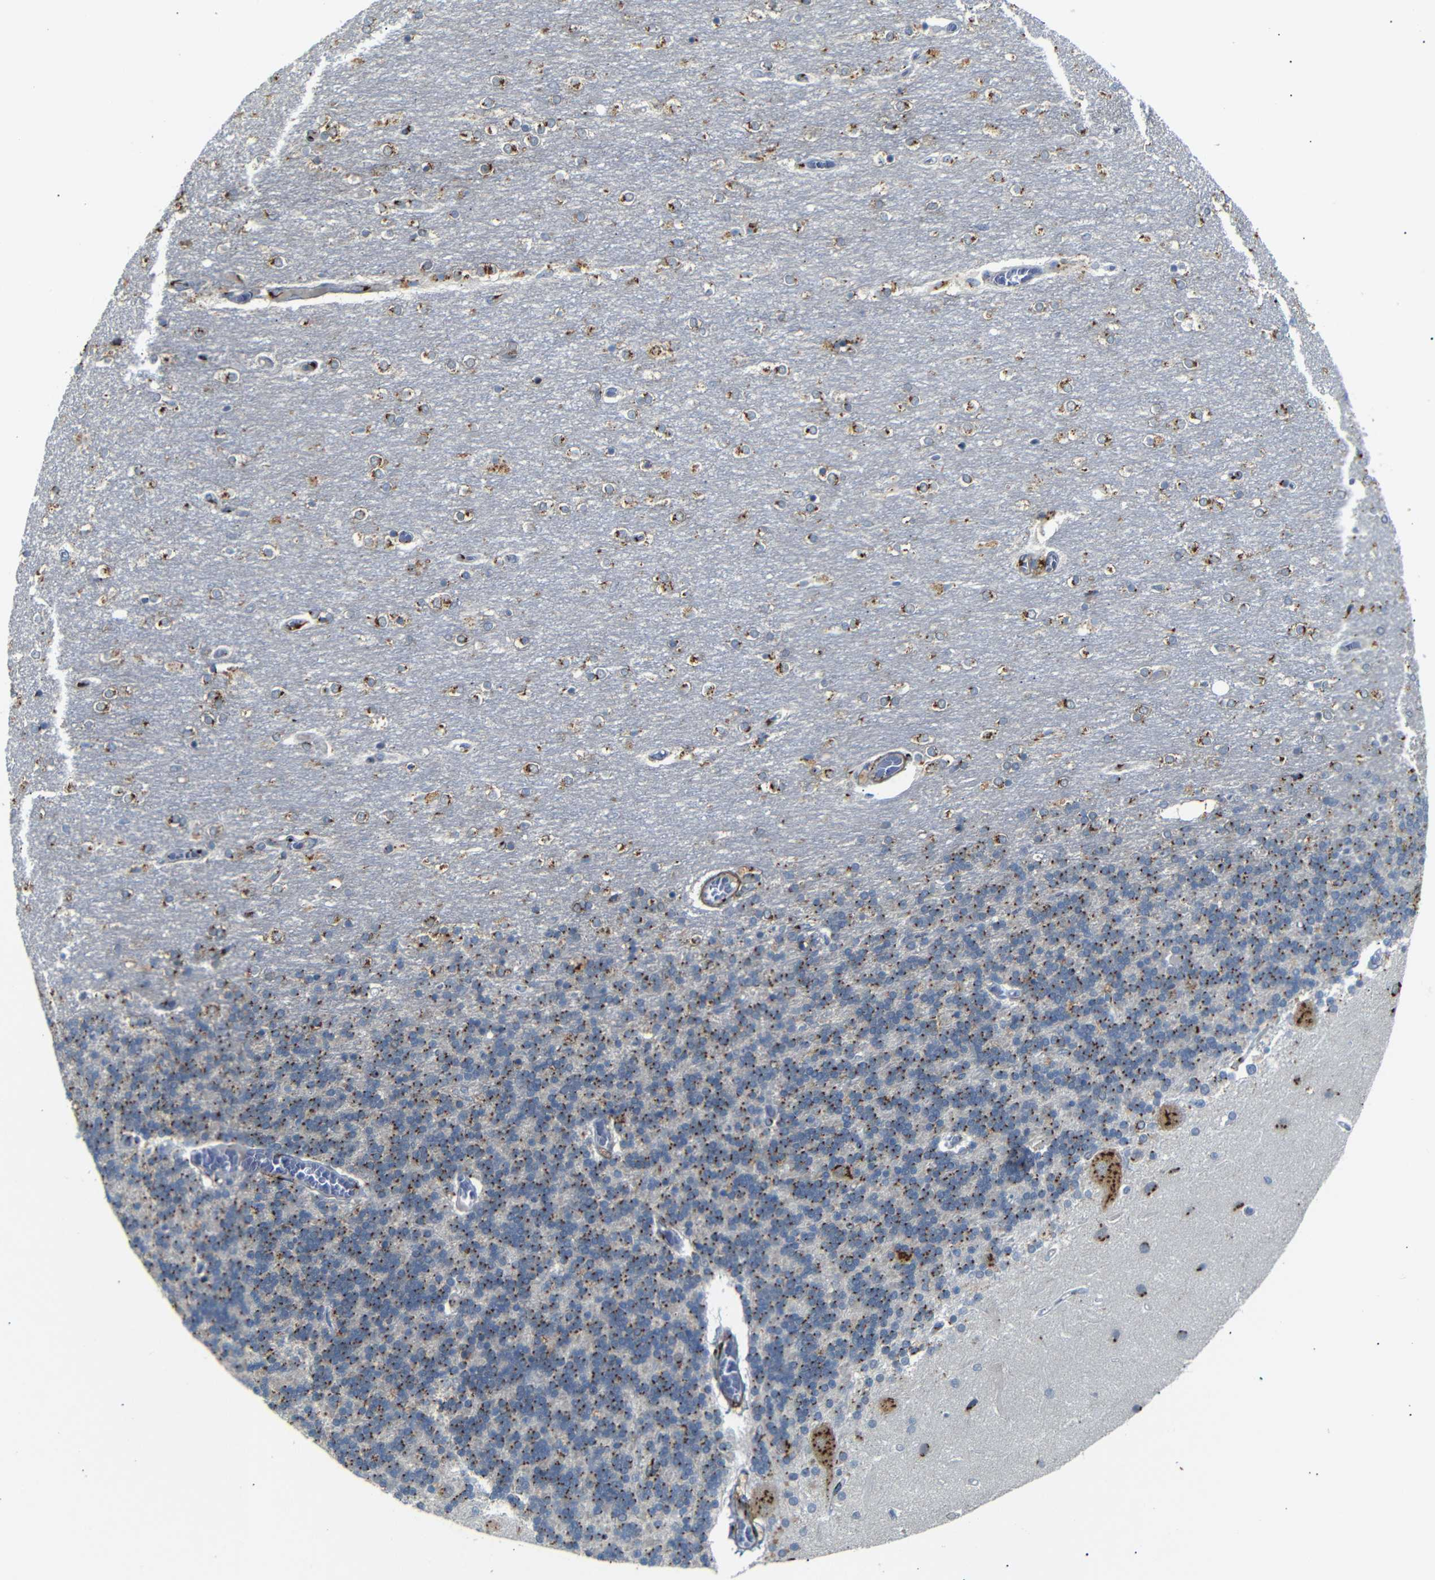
{"staining": {"intensity": "strong", "quantity": ">75%", "location": "cytoplasmic/membranous"}, "tissue": "cerebellum", "cell_type": "Cells in granular layer", "image_type": "normal", "snomed": [{"axis": "morphology", "description": "Normal tissue, NOS"}, {"axis": "topography", "description": "Cerebellum"}], "caption": "Human cerebellum stained for a protein (brown) reveals strong cytoplasmic/membranous positive expression in about >75% of cells in granular layer.", "gene": "TGOLN2", "patient": {"sex": "female", "age": 54}}